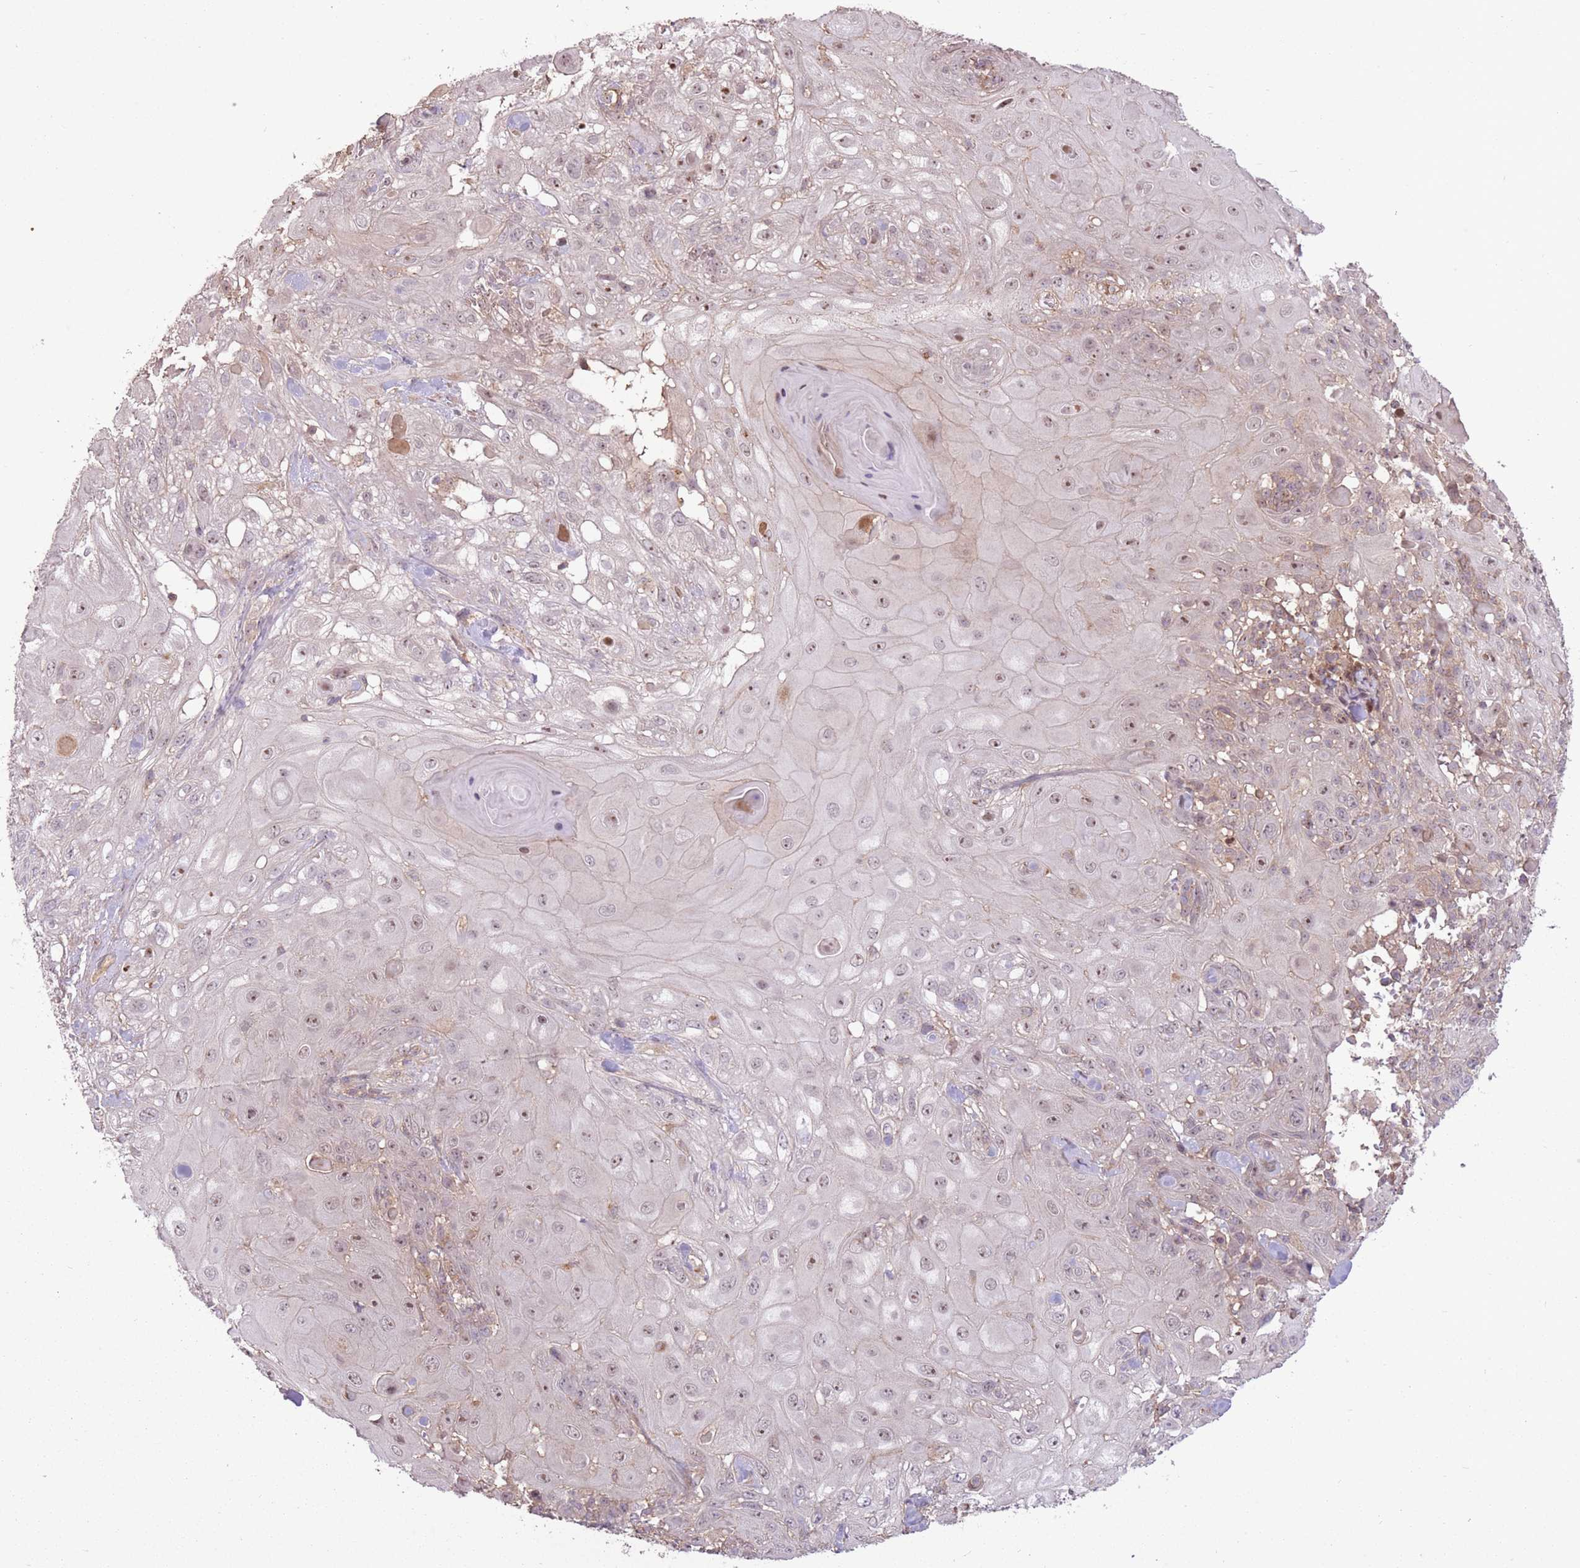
{"staining": {"intensity": "moderate", "quantity": "<25%", "location": "nuclear"}, "tissue": "skin cancer", "cell_type": "Tumor cells", "image_type": "cancer", "snomed": [{"axis": "morphology", "description": "Normal tissue, NOS"}, {"axis": "morphology", "description": "Squamous cell carcinoma, NOS"}, {"axis": "topography", "description": "Skin"}, {"axis": "topography", "description": "Cartilage tissue"}], "caption": "The photomicrograph shows staining of squamous cell carcinoma (skin), revealing moderate nuclear protein expression (brown color) within tumor cells.", "gene": "POLR3F", "patient": {"sex": "female", "age": 79}}